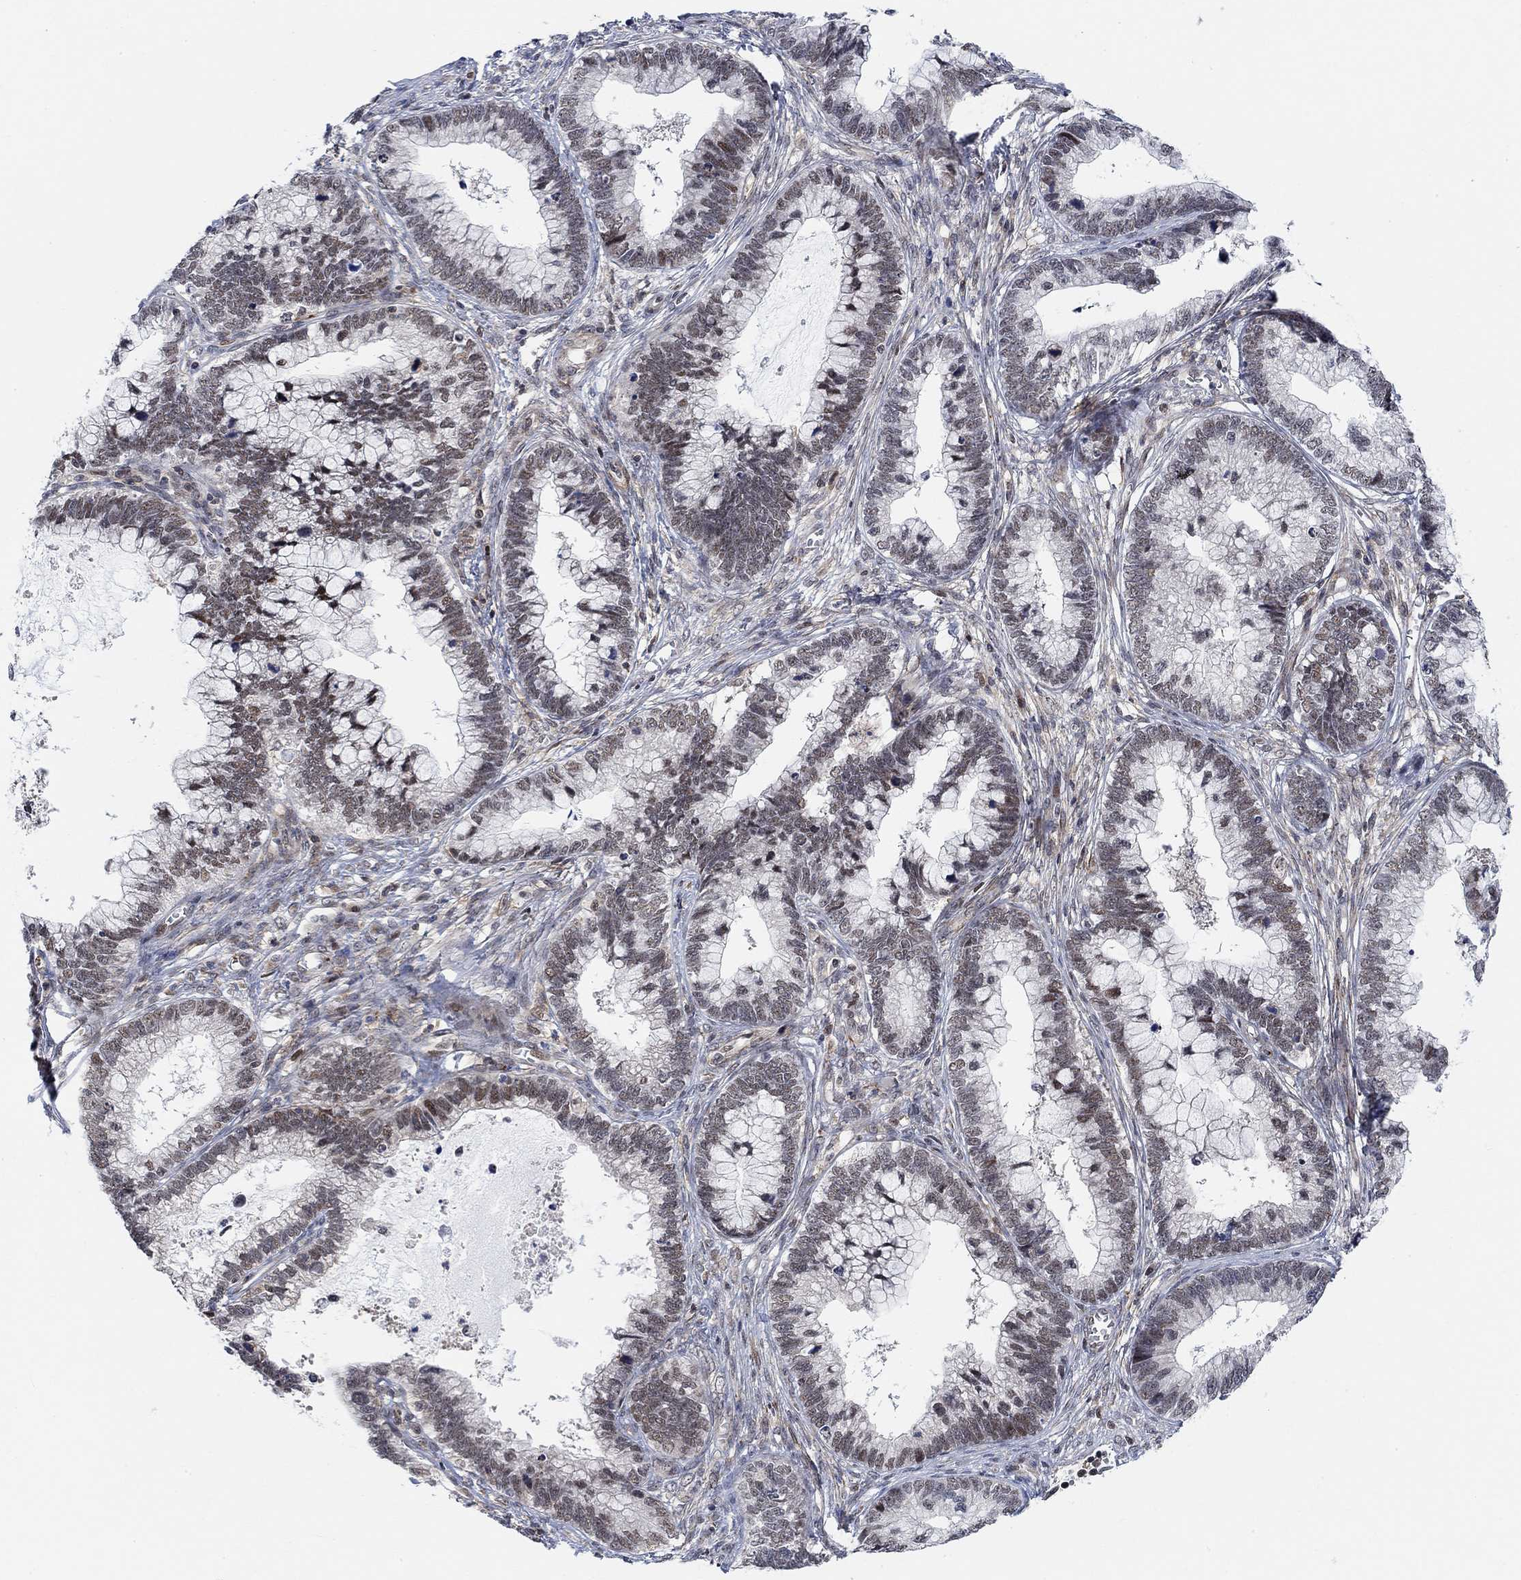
{"staining": {"intensity": "moderate", "quantity": "<25%", "location": "nuclear"}, "tissue": "cervical cancer", "cell_type": "Tumor cells", "image_type": "cancer", "snomed": [{"axis": "morphology", "description": "Adenocarcinoma, NOS"}, {"axis": "topography", "description": "Cervix"}], "caption": "Protein expression analysis of human cervical cancer reveals moderate nuclear expression in approximately <25% of tumor cells.", "gene": "PWWP2B", "patient": {"sex": "female", "age": 44}}